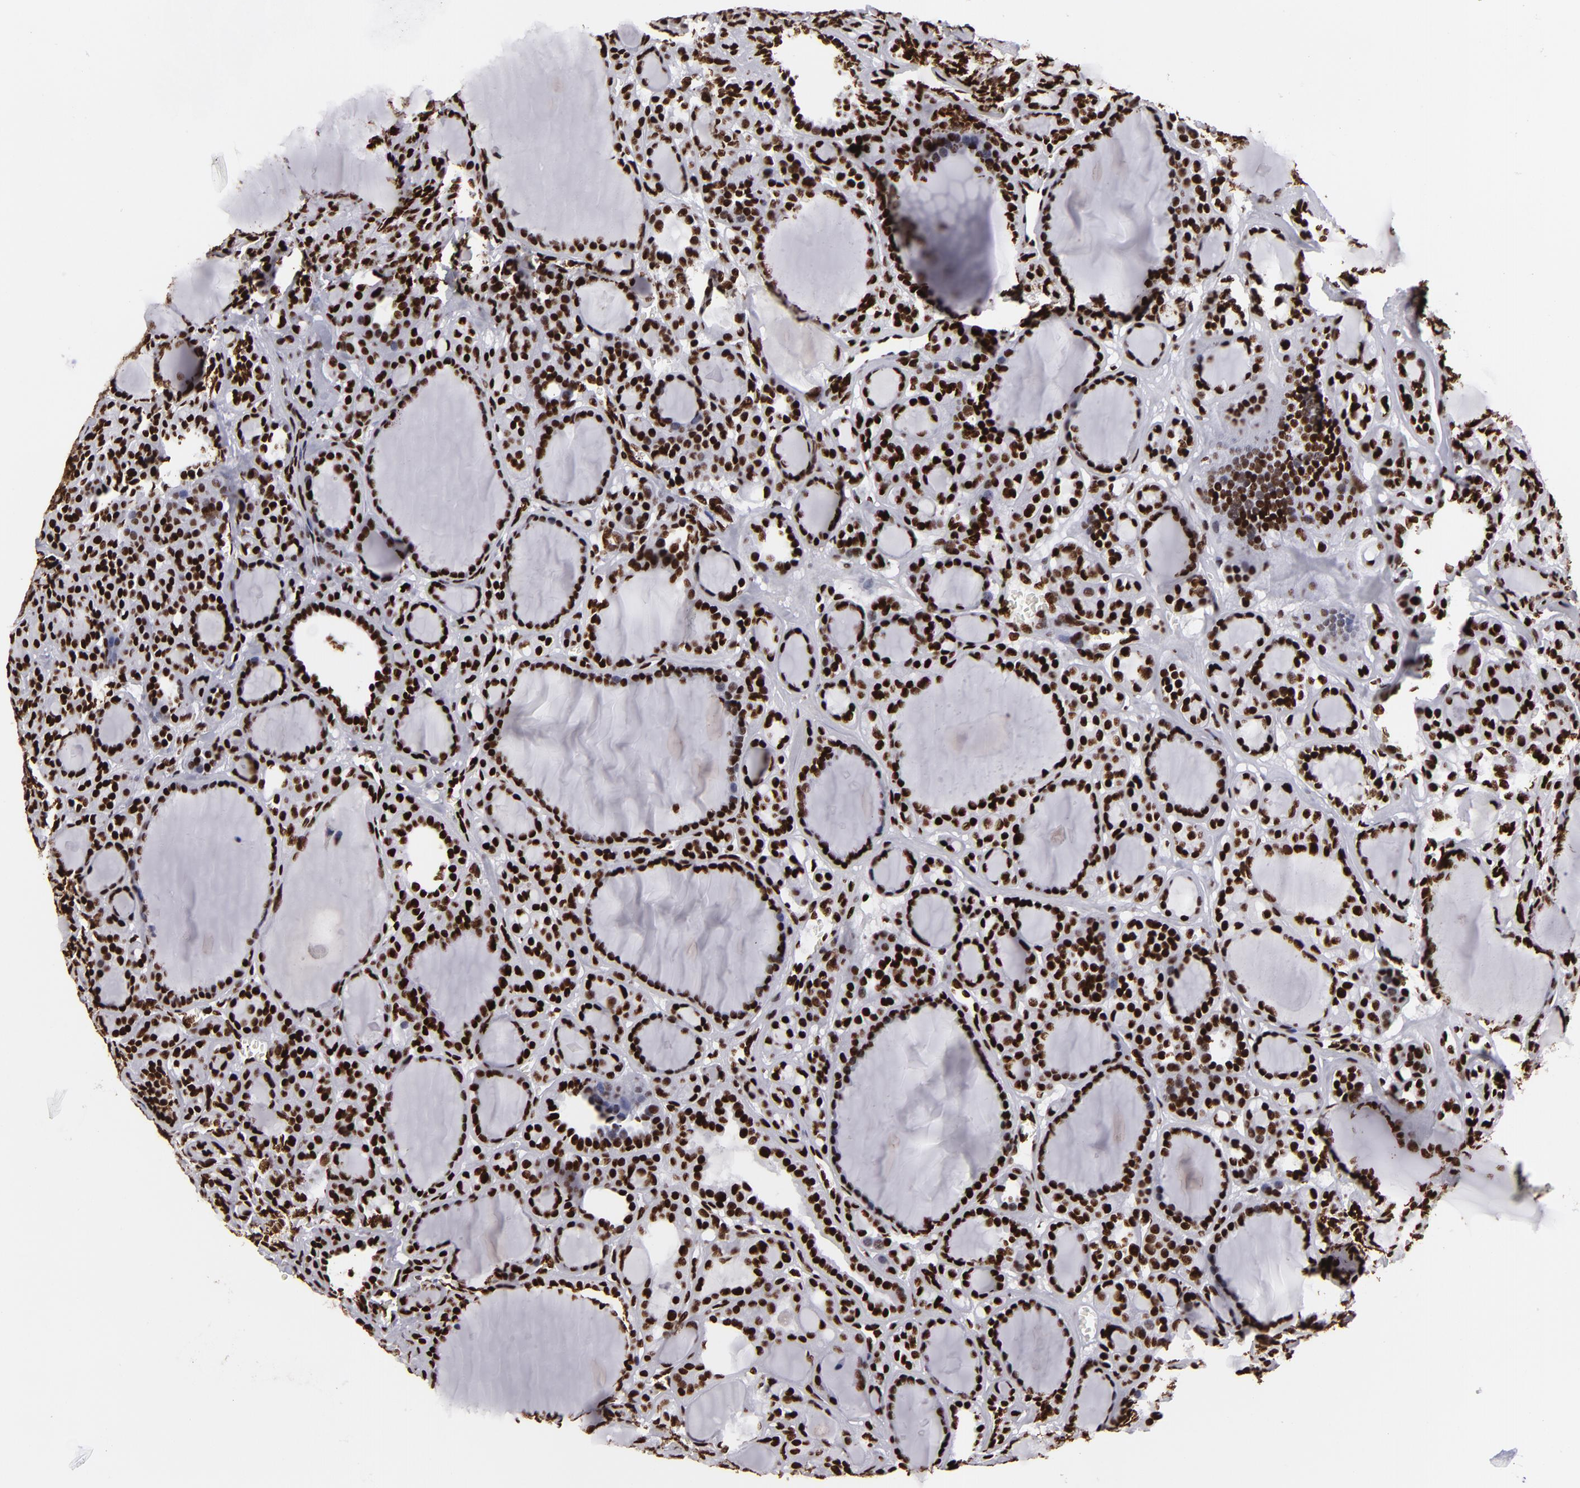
{"staining": {"intensity": "strong", "quantity": ">75%", "location": "nuclear"}, "tissue": "thyroid cancer", "cell_type": "Tumor cells", "image_type": "cancer", "snomed": [{"axis": "morphology", "description": "Follicular adenoma carcinoma, NOS"}, {"axis": "topography", "description": "Thyroid gland"}], "caption": "Thyroid follicular adenoma carcinoma was stained to show a protein in brown. There is high levels of strong nuclear positivity in about >75% of tumor cells.", "gene": "SAFB", "patient": {"sex": "female", "age": 71}}